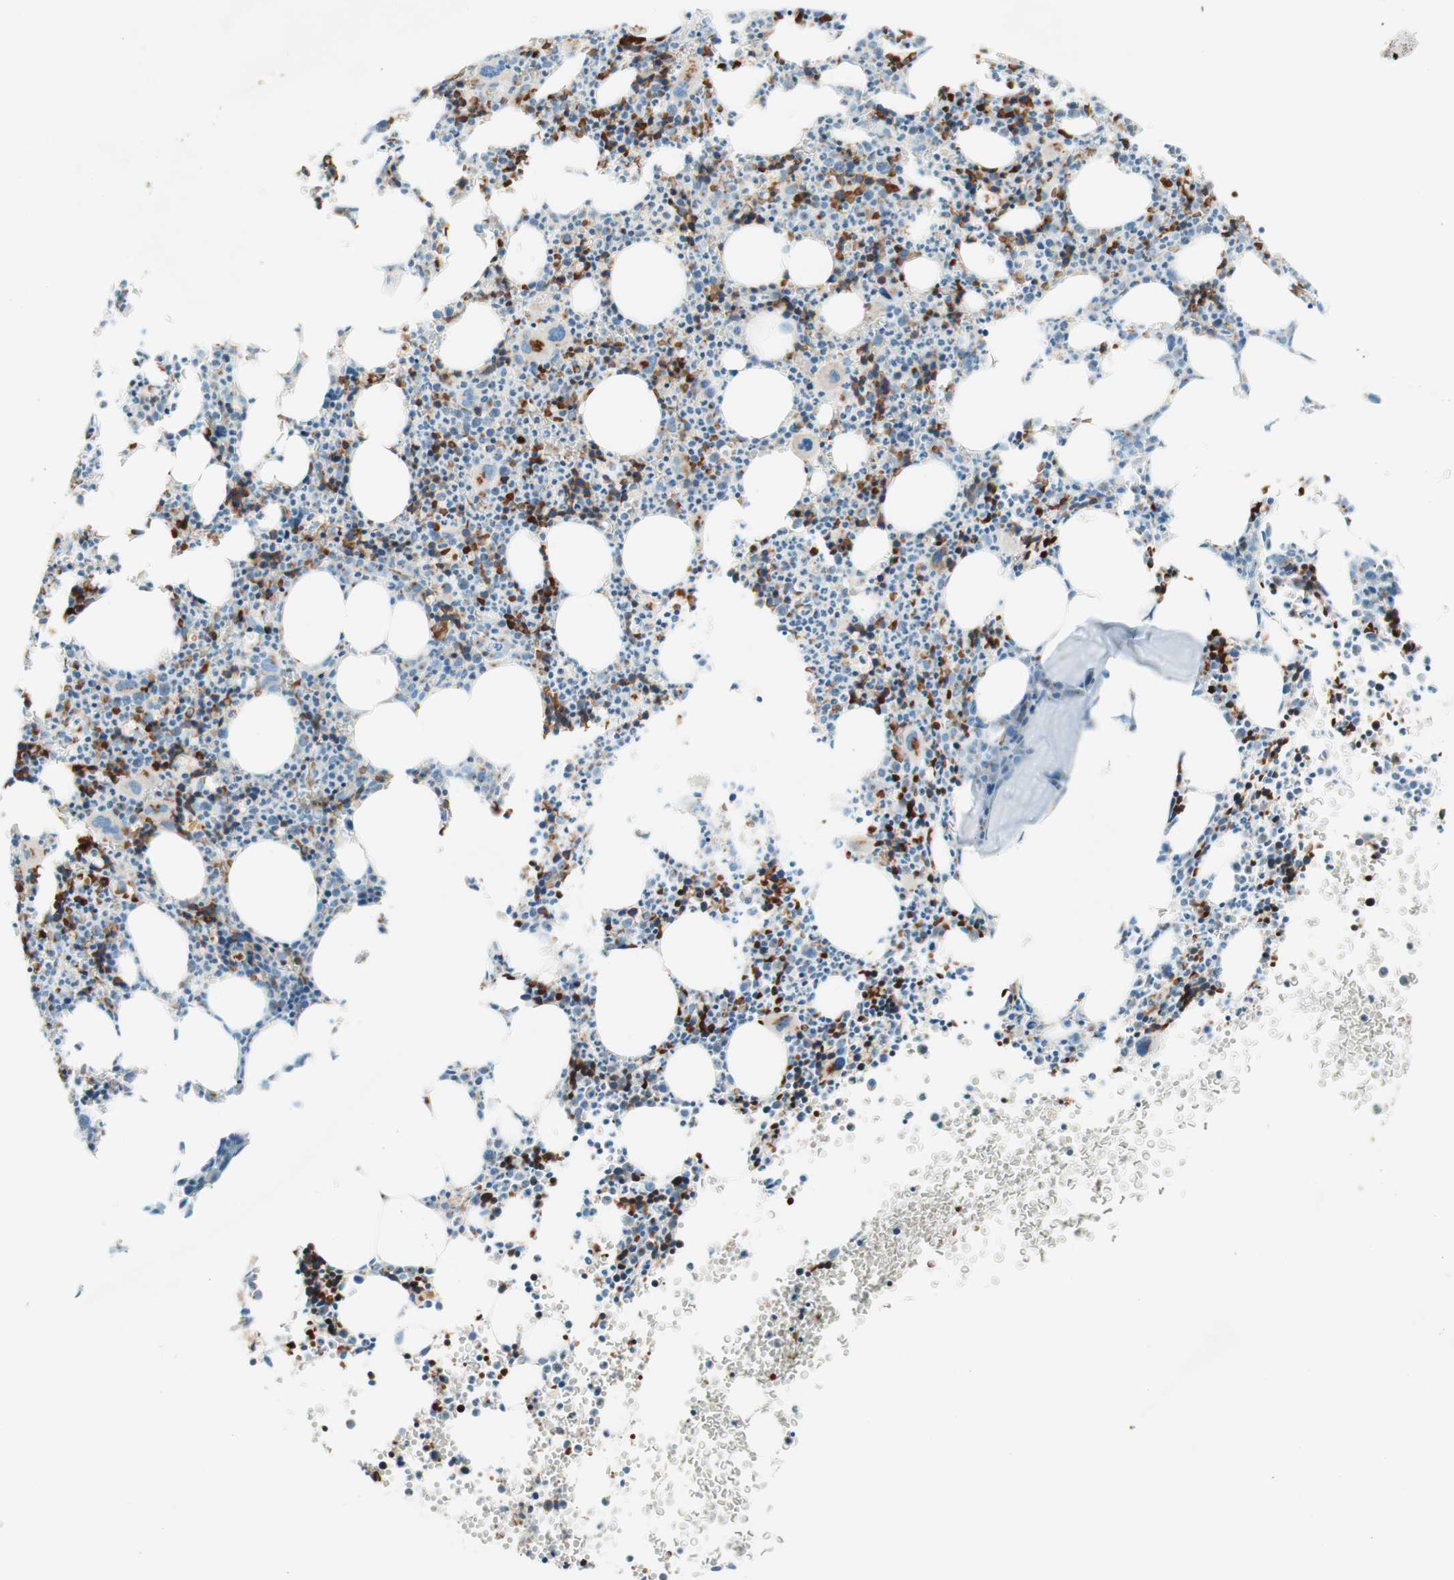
{"staining": {"intensity": "strong", "quantity": "25%-75%", "location": "cytoplasmic/membranous"}, "tissue": "bone marrow", "cell_type": "Hematopoietic cells", "image_type": "normal", "snomed": [{"axis": "morphology", "description": "Normal tissue, NOS"}, {"axis": "morphology", "description": "Inflammation, NOS"}, {"axis": "topography", "description": "Bone marrow"}], "caption": "High-magnification brightfield microscopy of benign bone marrow stained with DAB (3,3'-diaminobenzidine) (brown) and counterstained with hematoxylin (blue). hematopoietic cells exhibit strong cytoplasmic/membranous staining is identified in about25%-75% of cells. Using DAB (brown) and hematoxylin (blue) stains, captured at high magnification using brightfield microscopy.", "gene": "GOLGB1", "patient": {"sex": "female", "age": 61}}